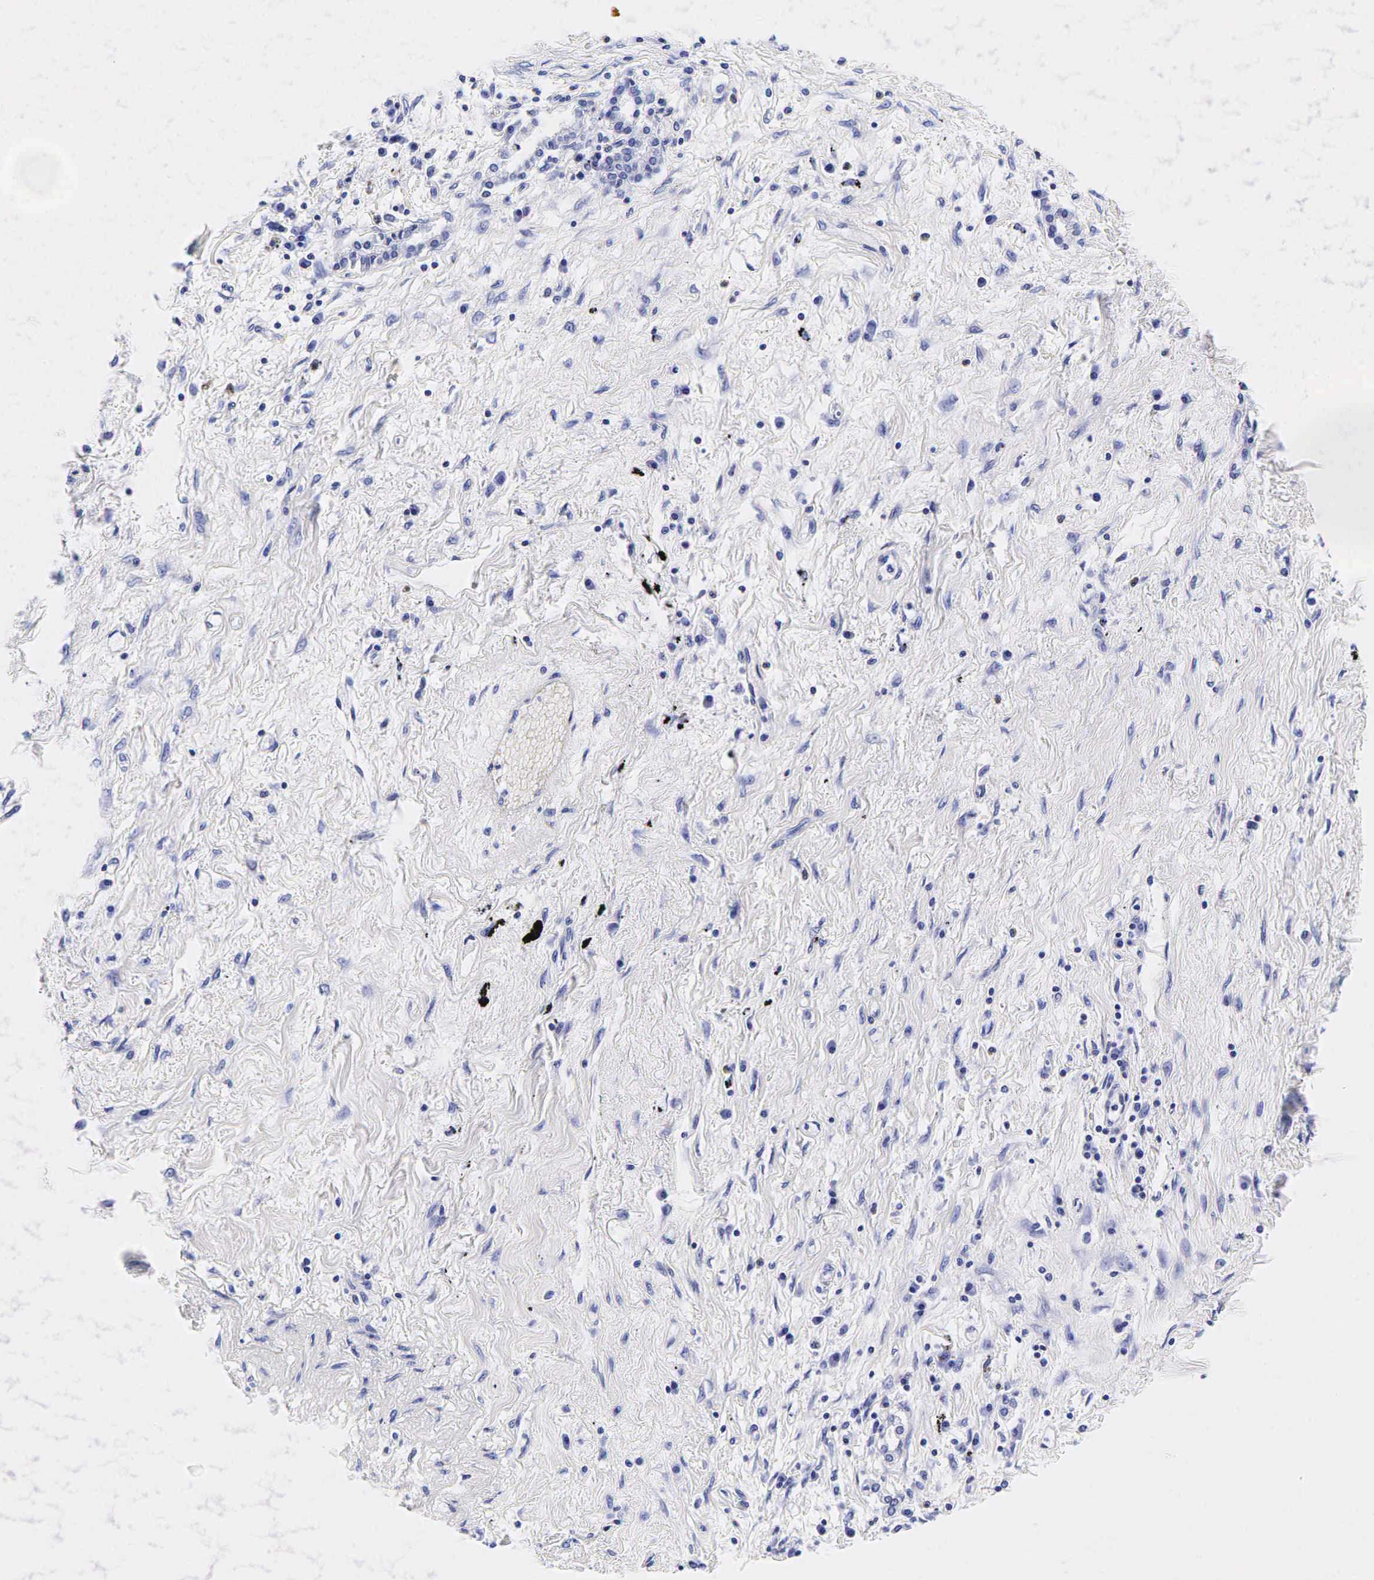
{"staining": {"intensity": "negative", "quantity": "none", "location": "none"}, "tissue": "lung cancer", "cell_type": "Tumor cells", "image_type": "cancer", "snomed": [{"axis": "morphology", "description": "Adenocarcinoma, NOS"}, {"axis": "topography", "description": "Lung"}], "caption": "Protein analysis of lung cancer (adenocarcinoma) reveals no significant staining in tumor cells.", "gene": "GAST", "patient": {"sex": "male", "age": 60}}